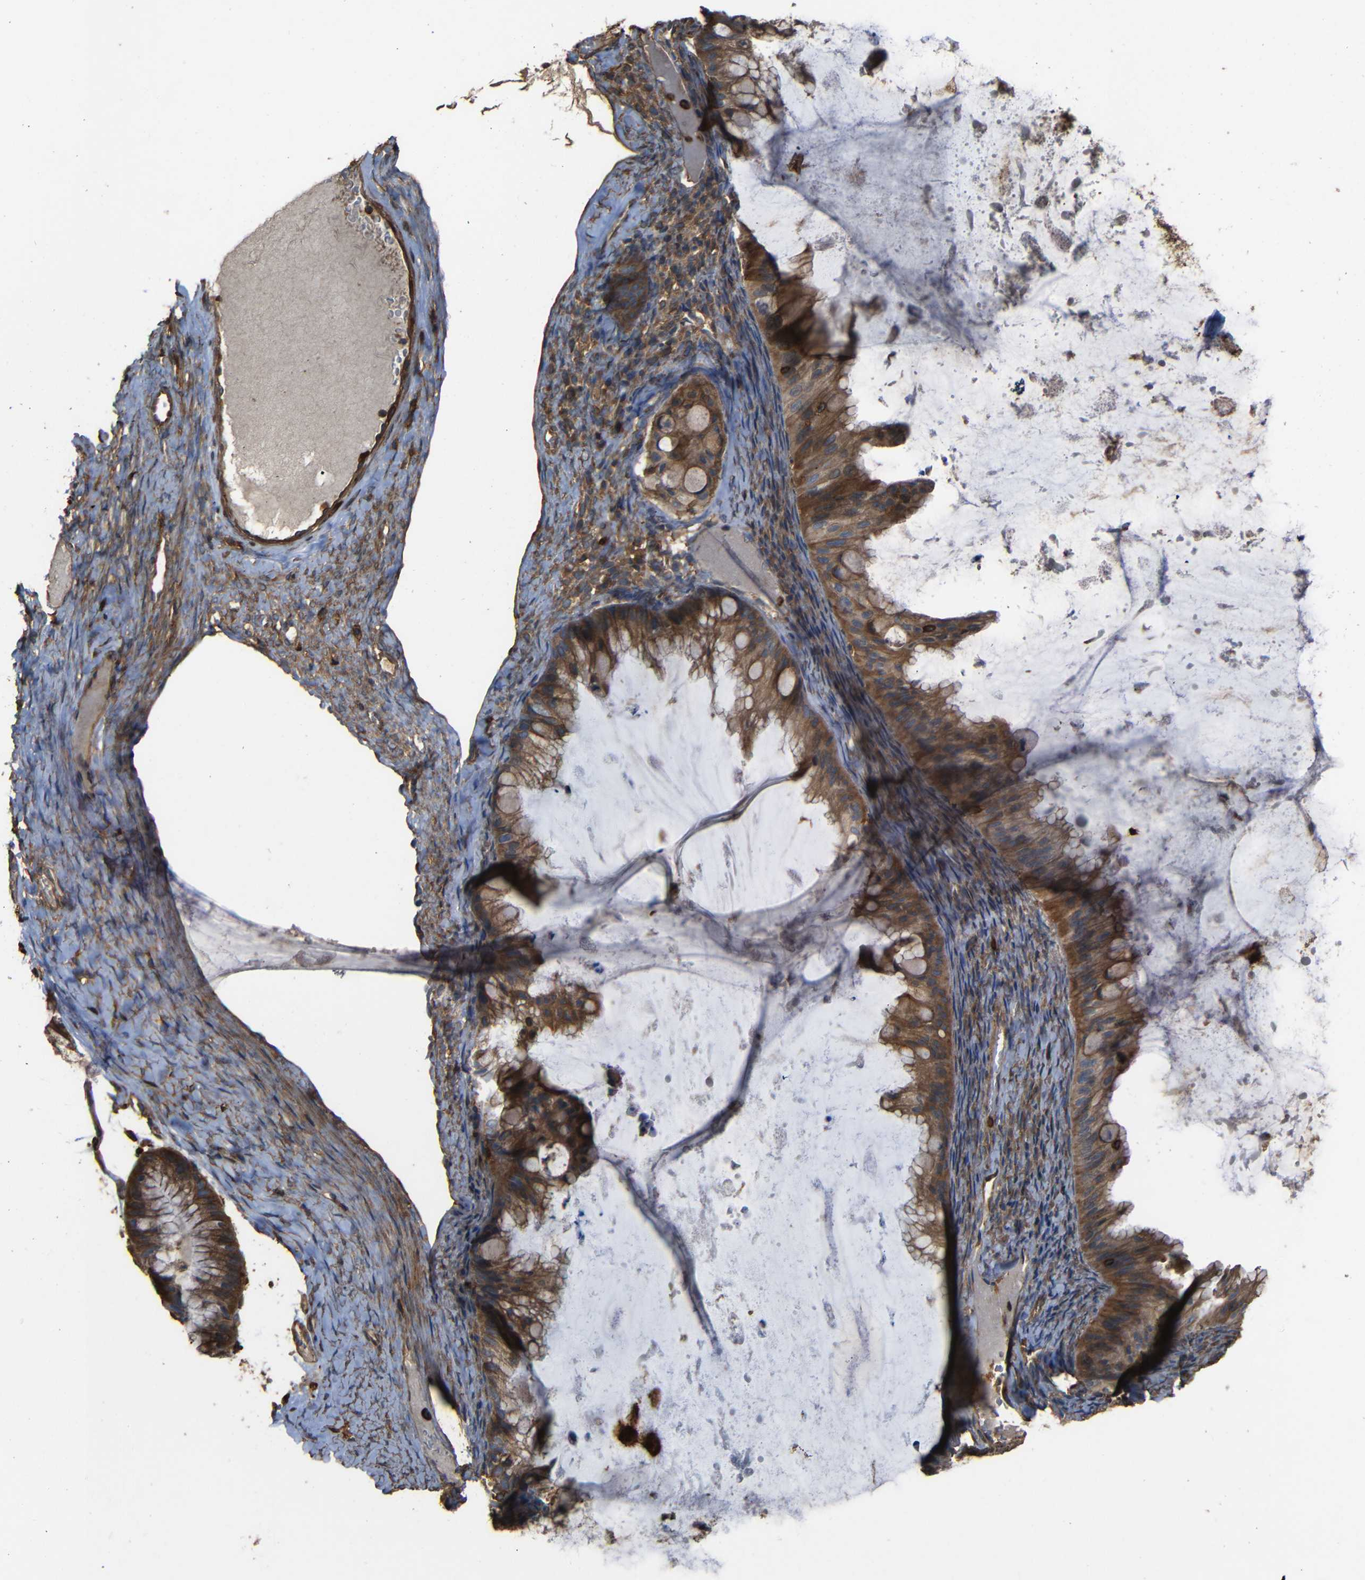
{"staining": {"intensity": "moderate", "quantity": ">75%", "location": "cytoplasmic/membranous"}, "tissue": "ovarian cancer", "cell_type": "Tumor cells", "image_type": "cancer", "snomed": [{"axis": "morphology", "description": "Cystadenocarcinoma, mucinous, NOS"}, {"axis": "topography", "description": "Ovary"}], "caption": "Brown immunohistochemical staining in ovarian cancer displays moderate cytoplasmic/membranous expression in approximately >75% of tumor cells. Using DAB (3,3'-diaminobenzidine) (brown) and hematoxylin (blue) stains, captured at high magnification using brightfield microscopy.", "gene": "ADGRE5", "patient": {"sex": "female", "age": 61}}